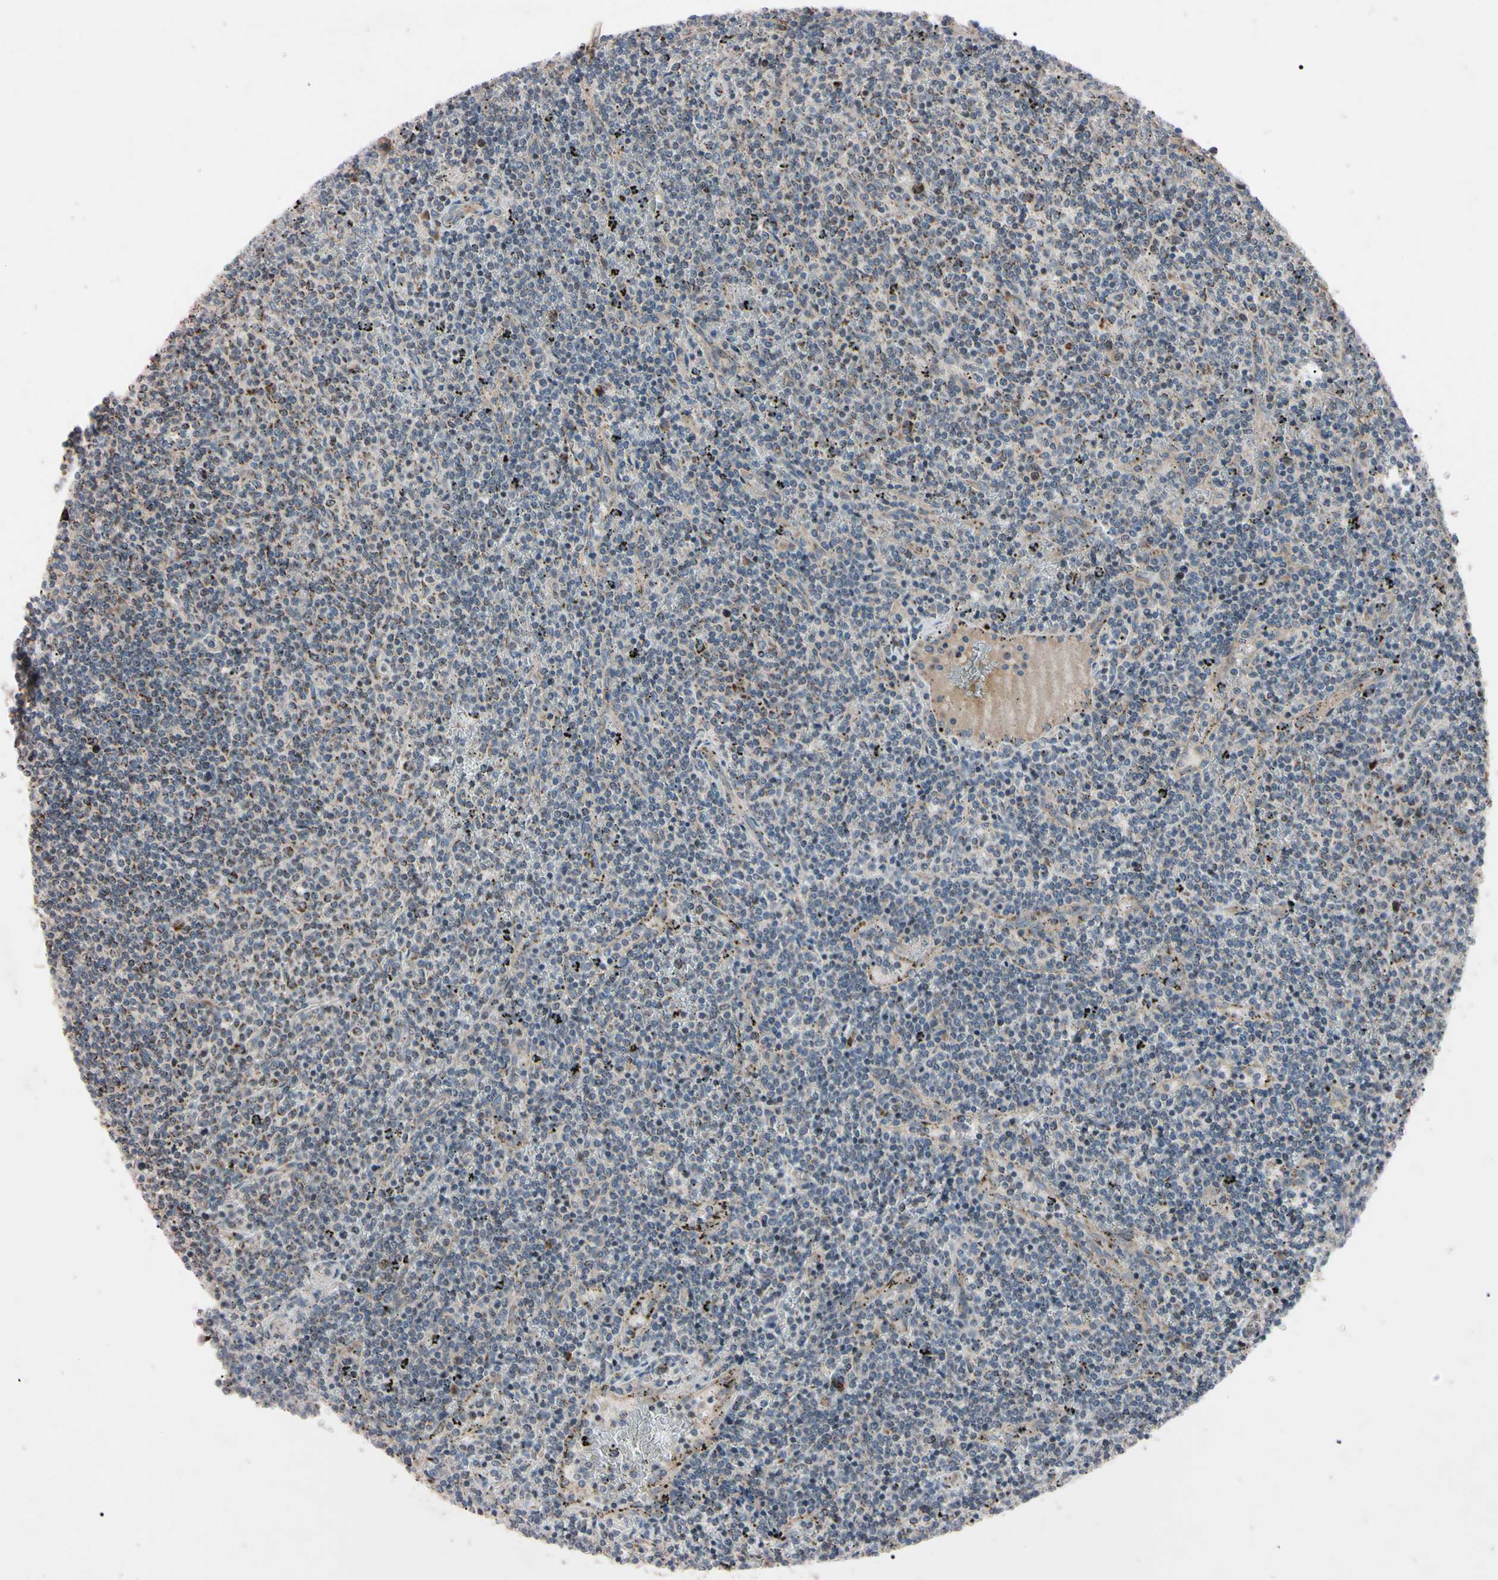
{"staining": {"intensity": "weak", "quantity": "<25%", "location": "cytoplasmic/membranous"}, "tissue": "lymphoma", "cell_type": "Tumor cells", "image_type": "cancer", "snomed": [{"axis": "morphology", "description": "Malignant lymphoma, non-Hodgkin's type, Low grade"}, {"axis": "topography", "description": "Spleen"}], "caption": "Malignant lymphoma, non-Hodgkin's type (low-grade) stained for a protein using immunohistochemistry (IHC) demonstrates no positivity tumor cells.", "gene": "TNFRSF1A", "patient": {"sex": "female", "age": 50}}